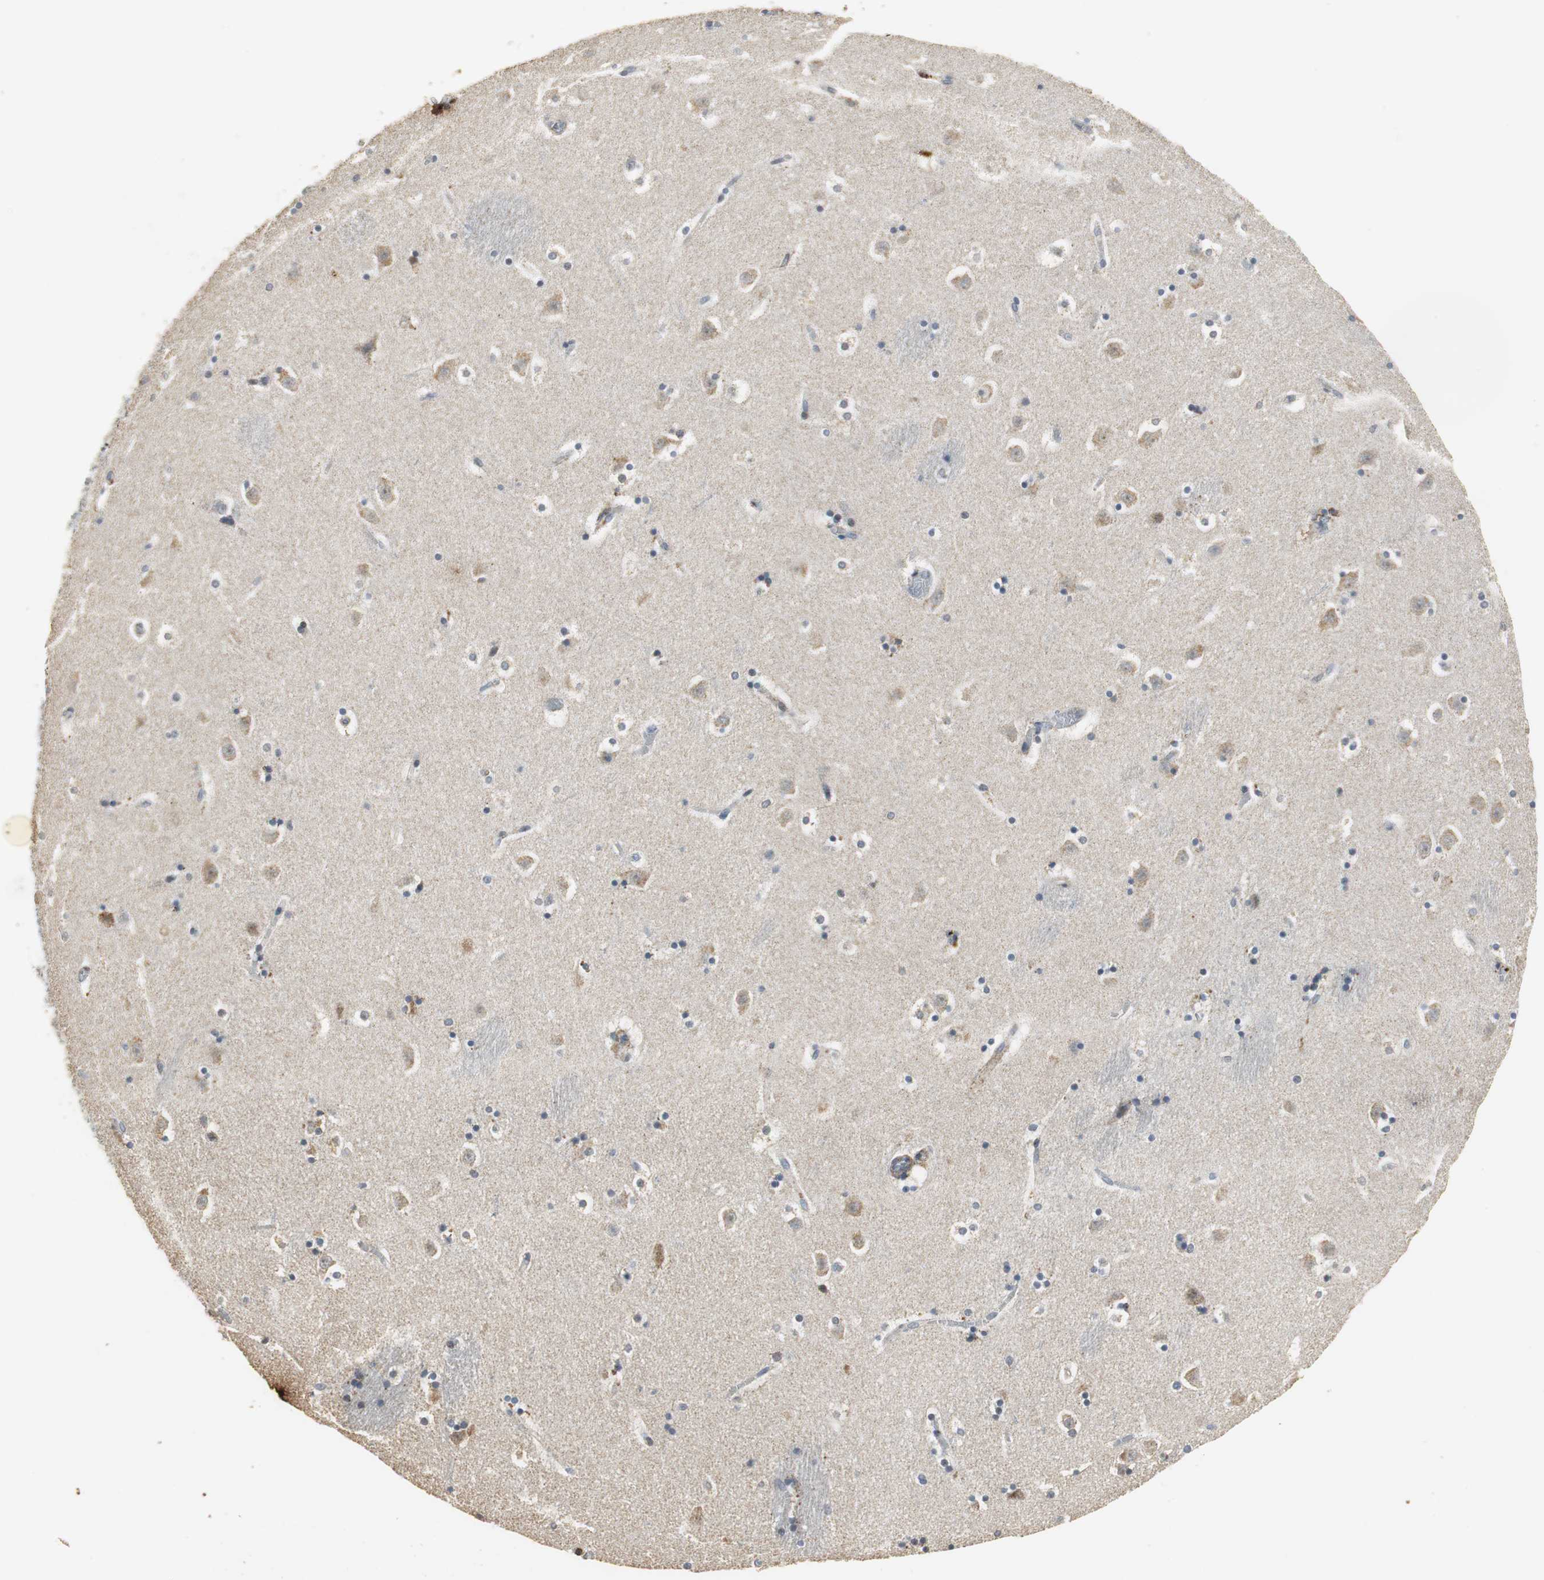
{"staining": {"intensity": "negative", "quantity": "none", "location": "none"}, "tissue": "caudate", "cell_type": "Glial cells", "image_type": "normal", "snomed": [{"axis": "morphology", "description": "Normal tissue, NOS"}, {"axis": "topography", "description": "Lateral ventricle wall"}], "caption": "IHC of unremarkable human caudate reveals no staining in glial cells.", "gene": "DNAJB4", "patient": {"sex": "male", "age": 45}}